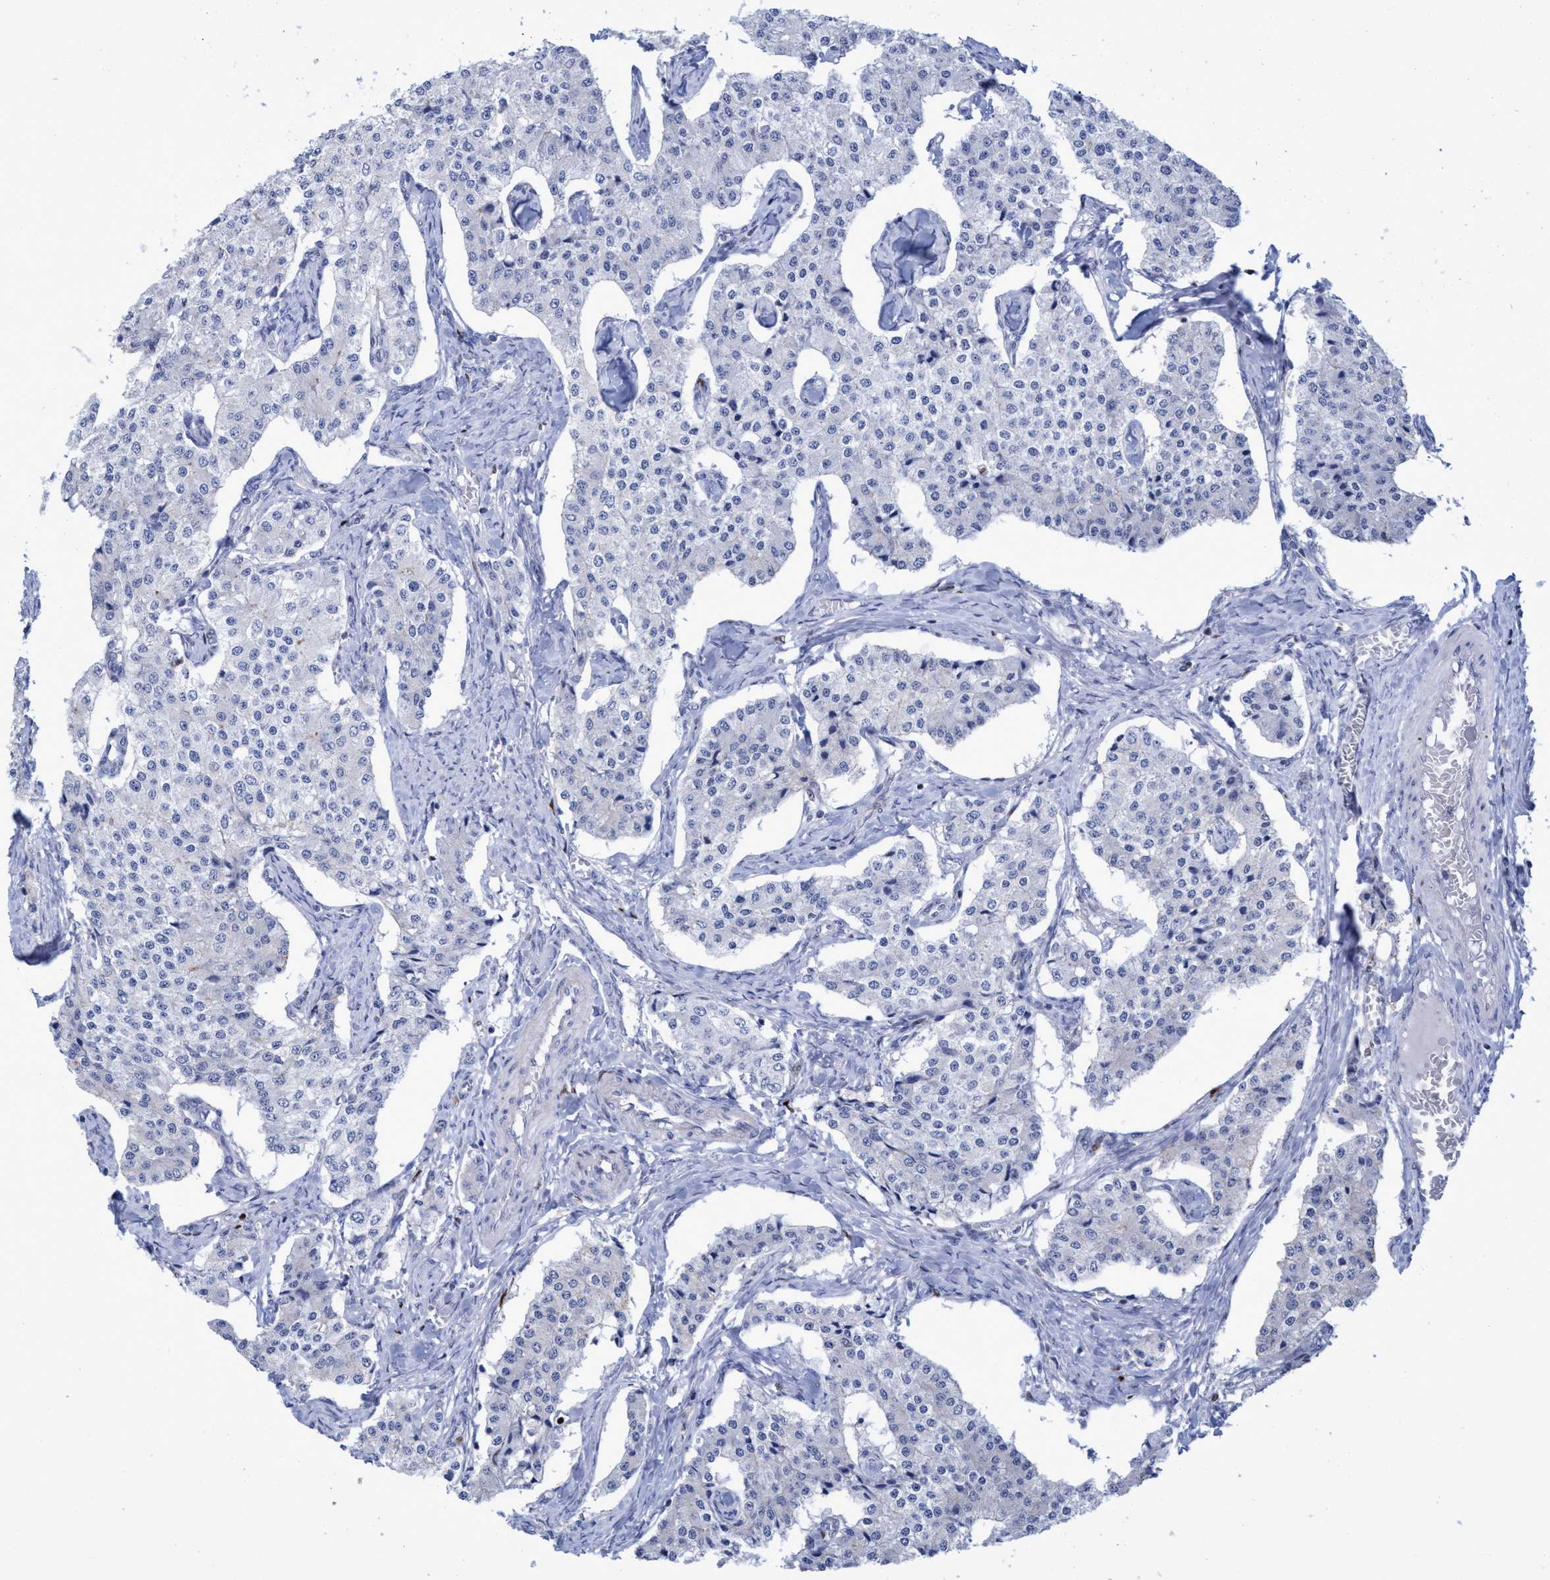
{"staining": {"intensity": "negative", "quantity": "none", "location": "none"}, "tissue": "carcinoid", "cell_type": "Tumor cells", "image_type": "cancer", "snomed": [{"axis": "morphology", "description": "Carcinoid, malignant, NOS"}, {"axis": "topography", "description": "Colon"}], "caption": "Tumor cells show no significant protein expression in carcinoid. (DAB immunohistochemistry with hematoxylin counter stain).", "gene": "R3HCC1", "patient": {"sex": "female", "age": 52}}